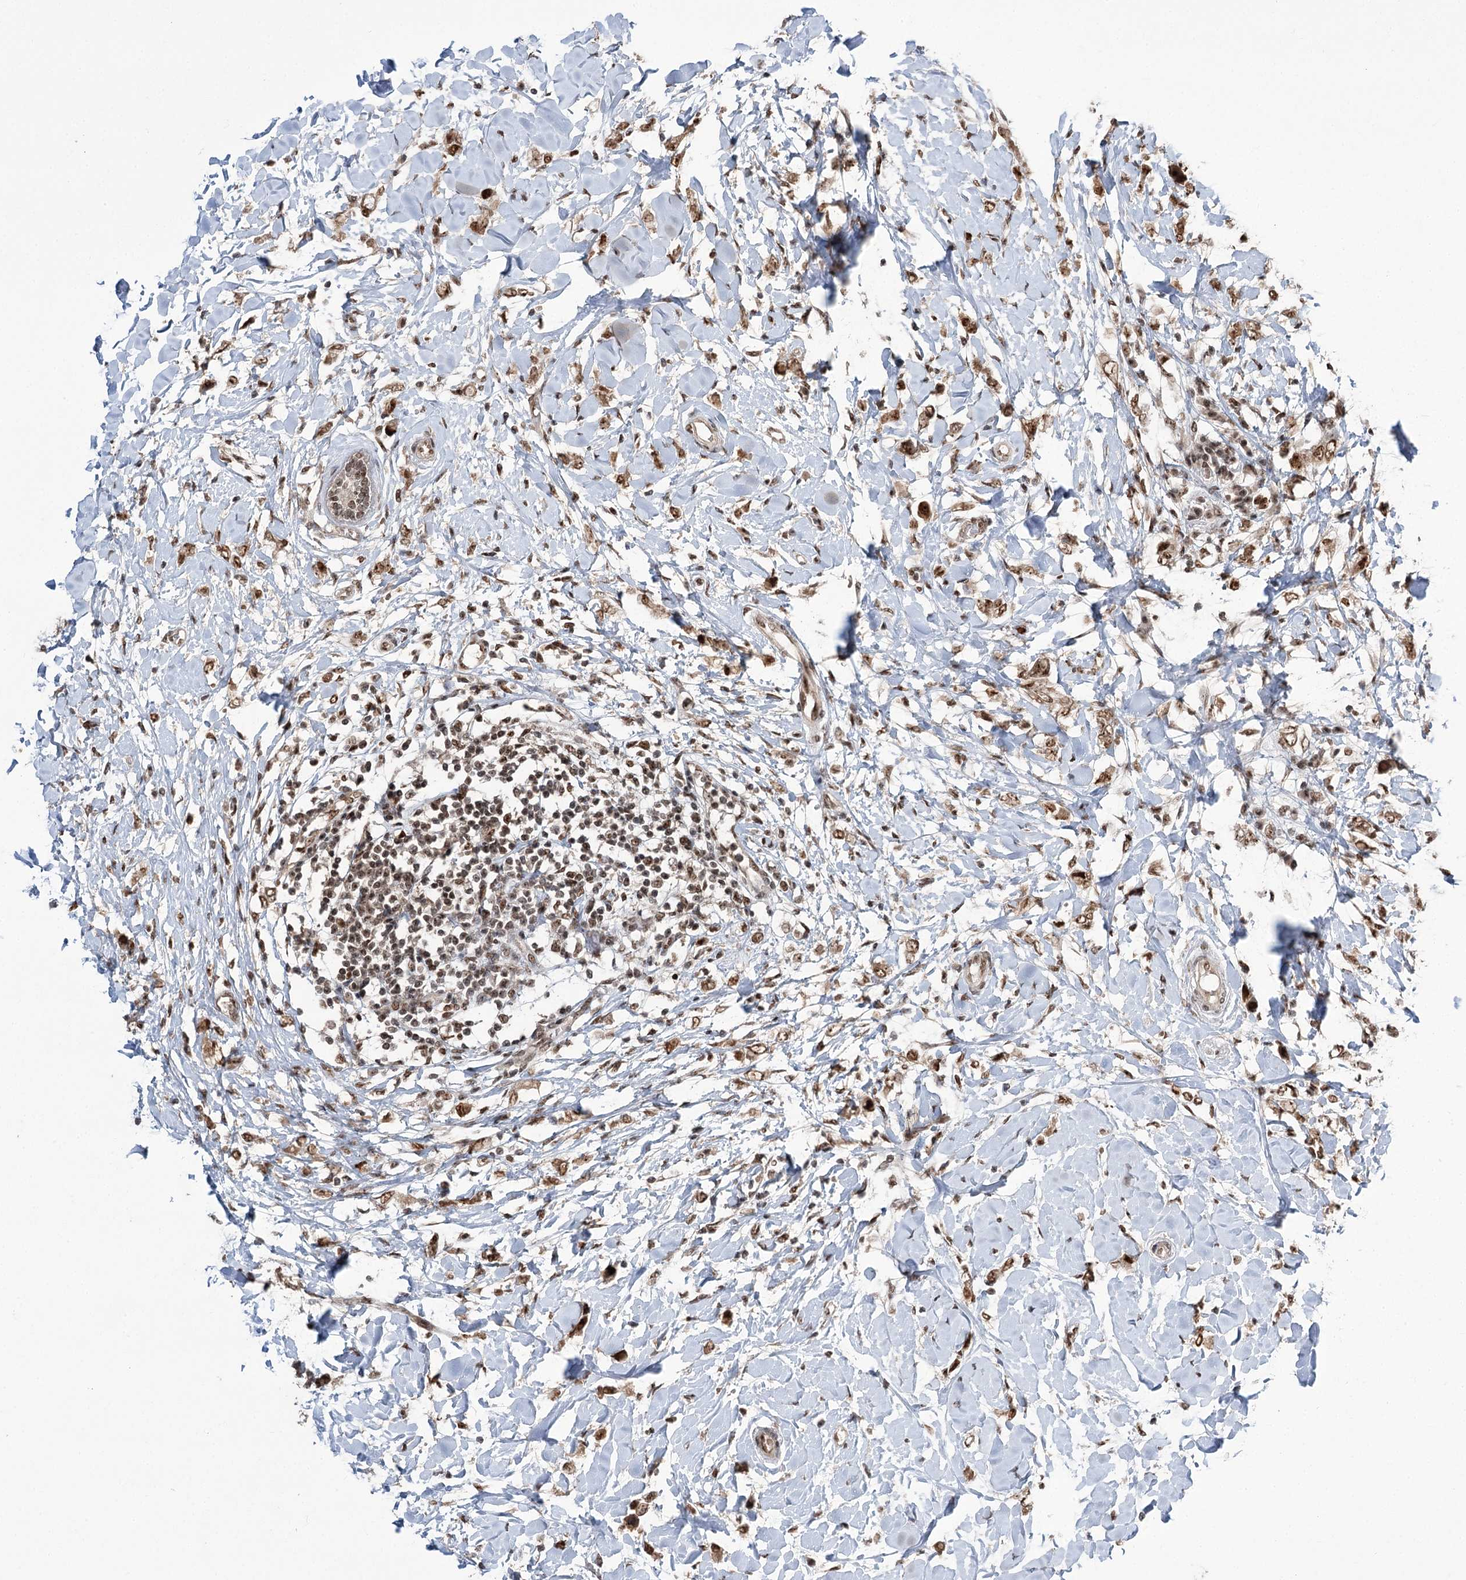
{"staining": {"intensity": "moderate", "quantity": ">75%", "location": "nuclear"}, "tissue": "breast cancer", "cell_type": "Tumor cells", "image_type": "cancer", "snomed": [{"axis": "morphology", "description": "Normal tissue, NOS"}, {"axis": "morphology", "description": "Lobular carcinoma"}, {"axis": "topography", "description": "Breast"}], "caption": "Moderate nuclear protein positivity is appreciated in about >75% of tumor cells in breast cancer.", "gene": "ERCC3", "patient": {"sex": "female", "age": 47}}